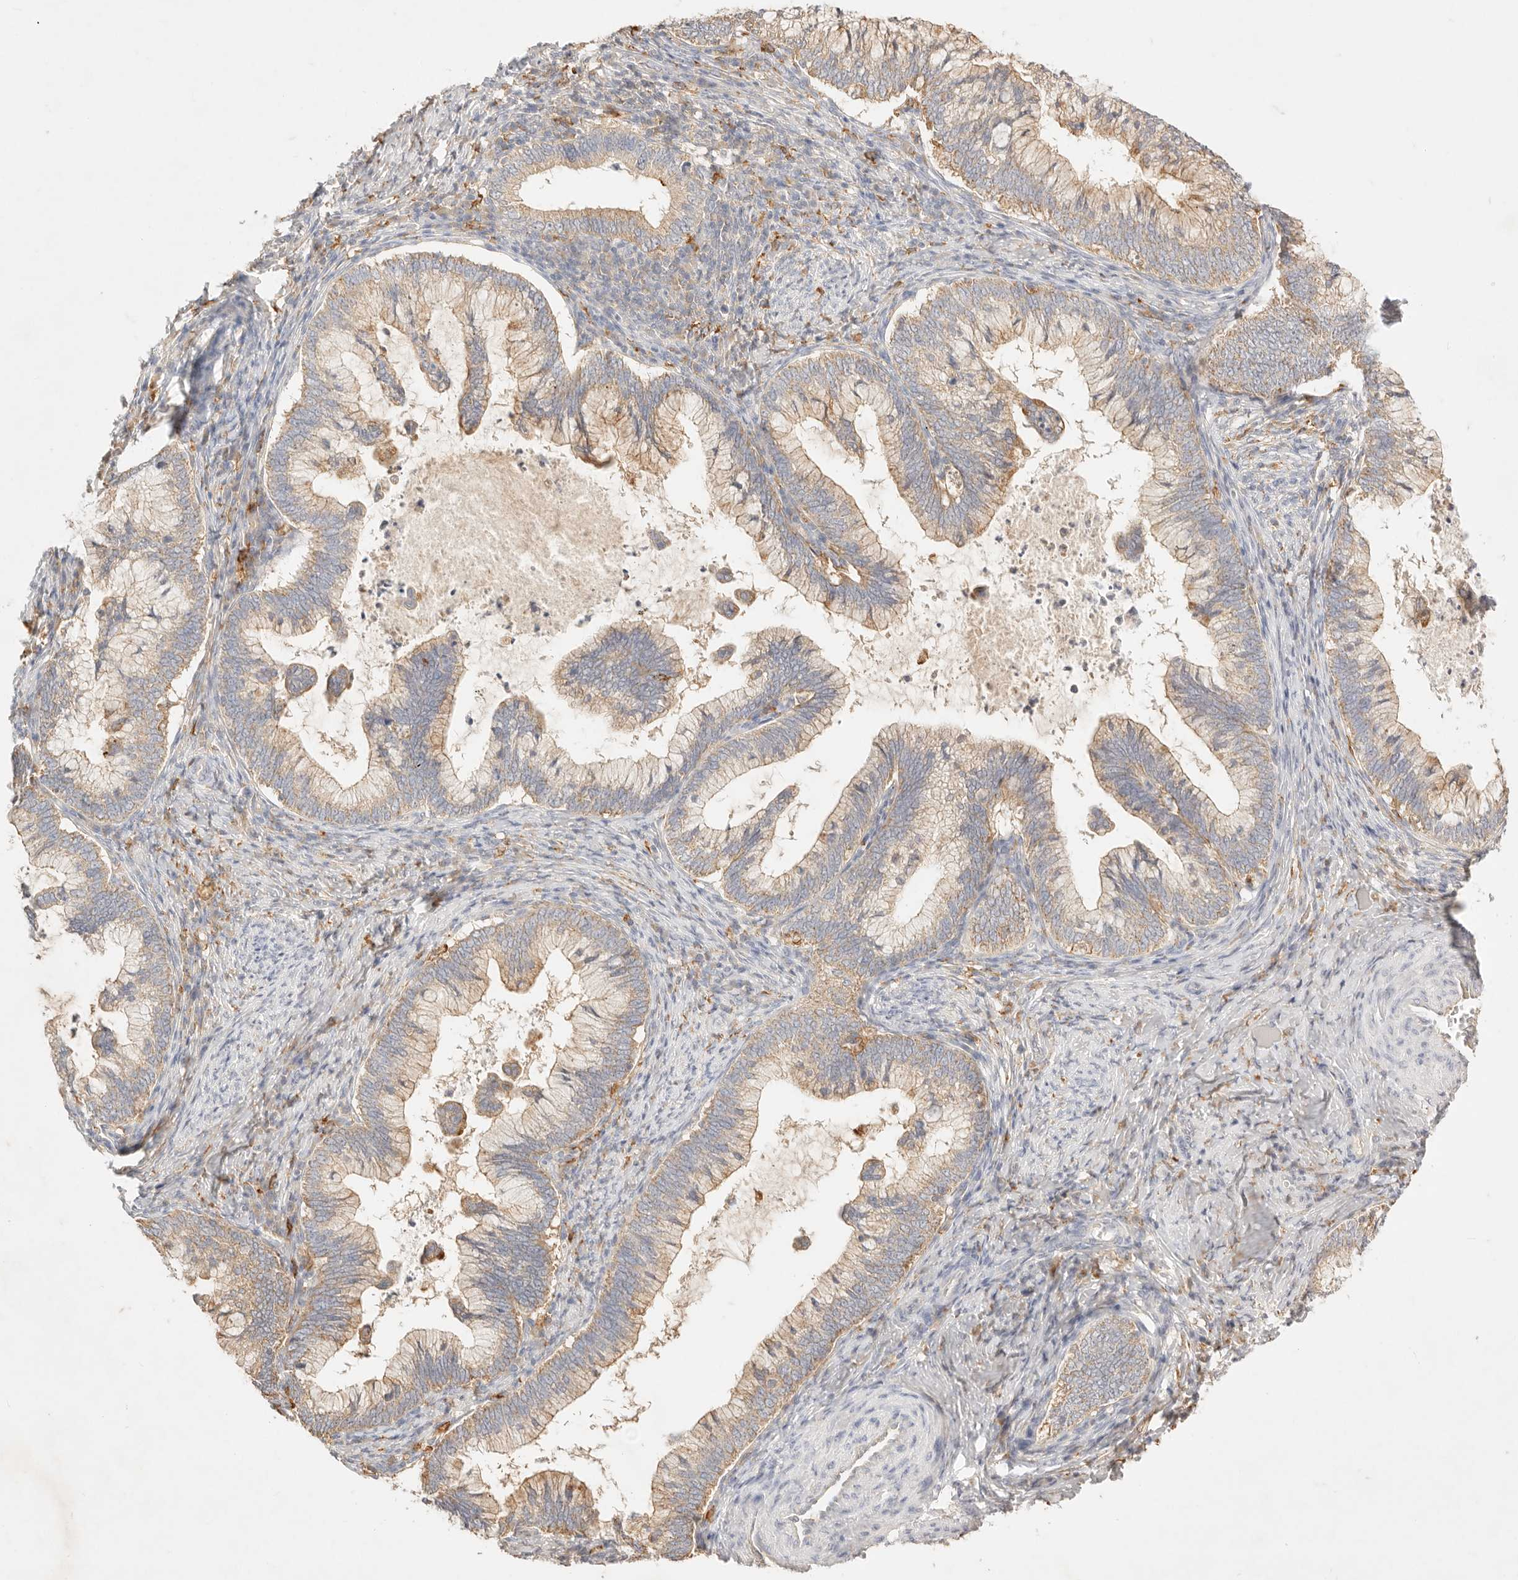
{"staining": {"intensity": "weak", "quantity": ">75%", "location": "cytoplasmic/membranous"}, "tissue": "cervical cancer", "cell_type": "Tumor cells", "image_type": "cancer", "snomed": [{"axis": "morphology", "description": "Adenocarcinoma, NOS"}, {"axis": "topography", "description": "Cervix"}], "caption": "Immunohistochemical staining of cervical adenocarcinoma demonstrates low levels of weak cytoplasmic/membranous protein positivity in about >75% of tumor cells. The staining was performed using DAB (3,3'-diaminobenzidine) to visualize the protein expression in brown, while the nuclei were stained in blue with hematoxylin (Magnification: 20x).", "gene": "HK2", "patient": {"sex": "female", "age": 36}}